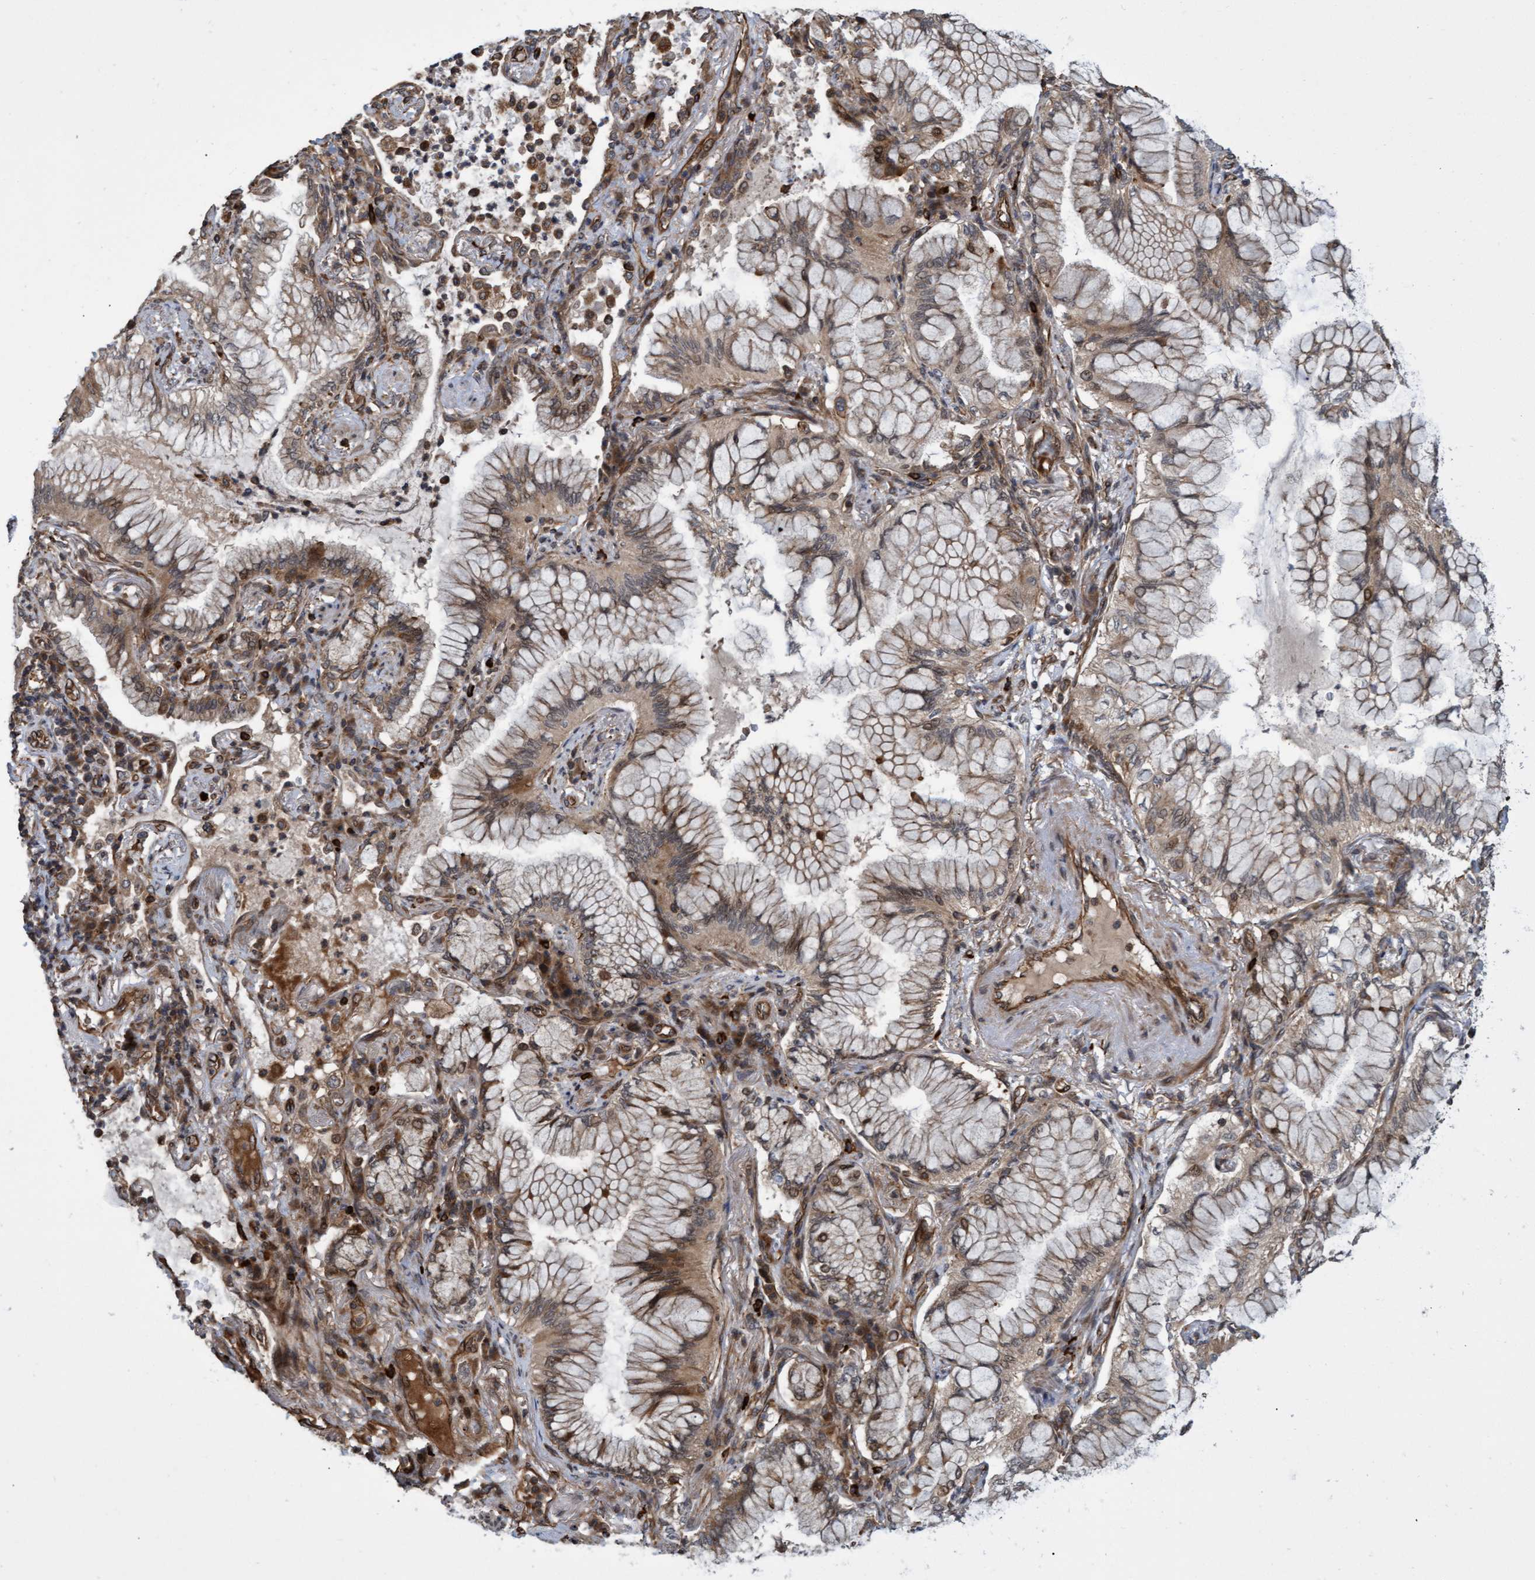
{"staining": {"intensity": "weak", "quantity": ">75%", "location": "cytoplasmic/membranous"}, "tissue": "lung cancer", "cell_type": "Tumor cells", "image_type": "cancer", "snomed": [{"axis": "morphology", "description": "Adenocarcinoma, NOS"}, {"axis": "topography", "description": "Lung"}], "caption": "Adenocarcinoma (lung) was stained to show a protein in brown. There is low levels of weak cytoplasmic/membranous positivity in about >75% of tumor cells. Immunohistochemistry stains the protein in brown and the nuclei are stained blue.", "gene": "TNFRSF10B", "patient": {"sex": "female", "age": 70}}